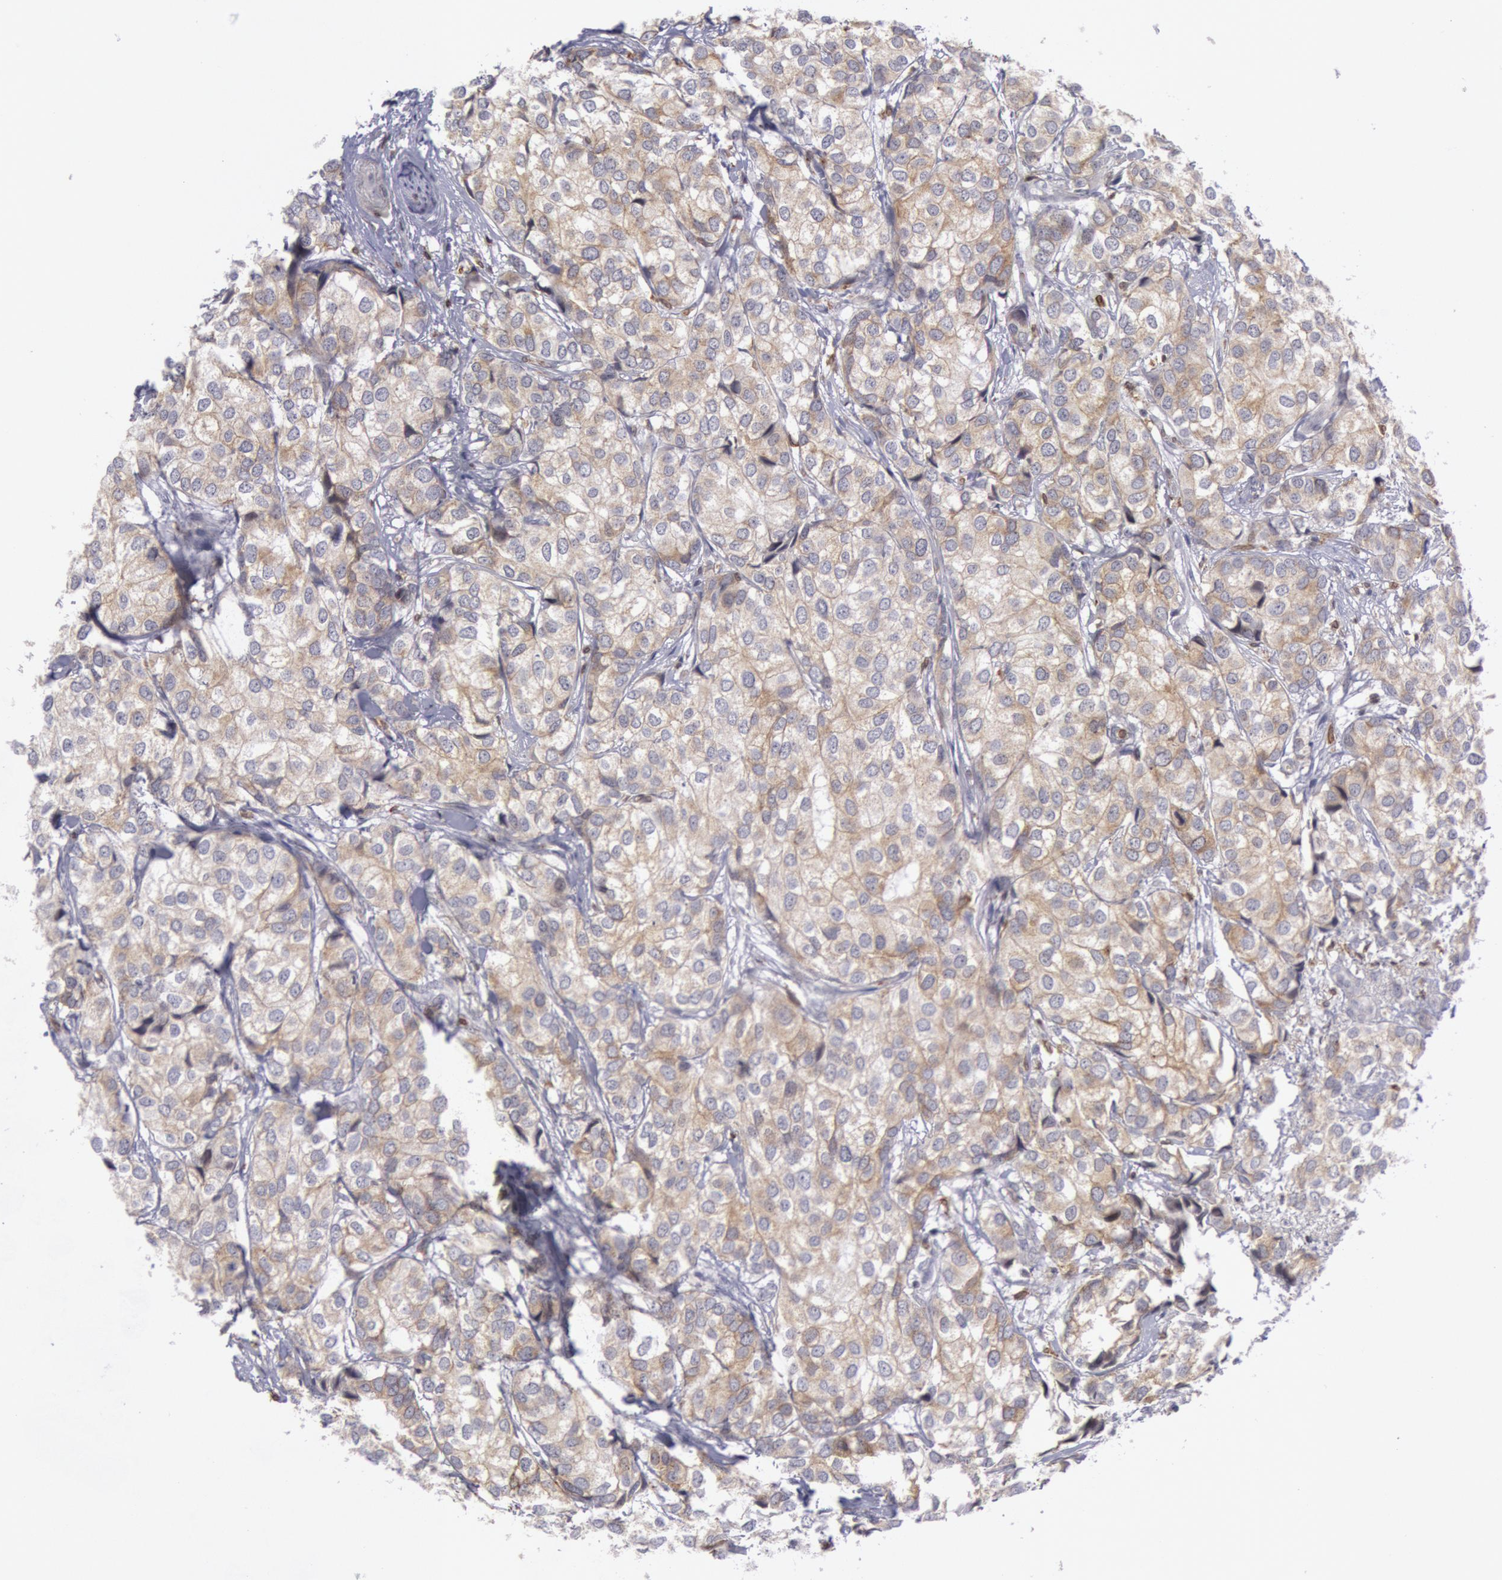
{"staining": {"intensity": "weak", "quantity": ">75%", "location": "cytoplasmic/membranous"}, "tissue": "breast cancer", "cell_type": "Tumor cells", "image_type": "cancer", "snomed": [{"axis": "morphology", "description": "Duct carcinoma"}, {"axis": "topography", "description": "Breast"}], "caption": "Human breast cancer stained for a protein (brown) demonstrates weak cytoplasmic/membranous positive staining in about >75% of tumor cells.", "gene": "PTGS2", "patient": {"sex": "female", "age": 68}}